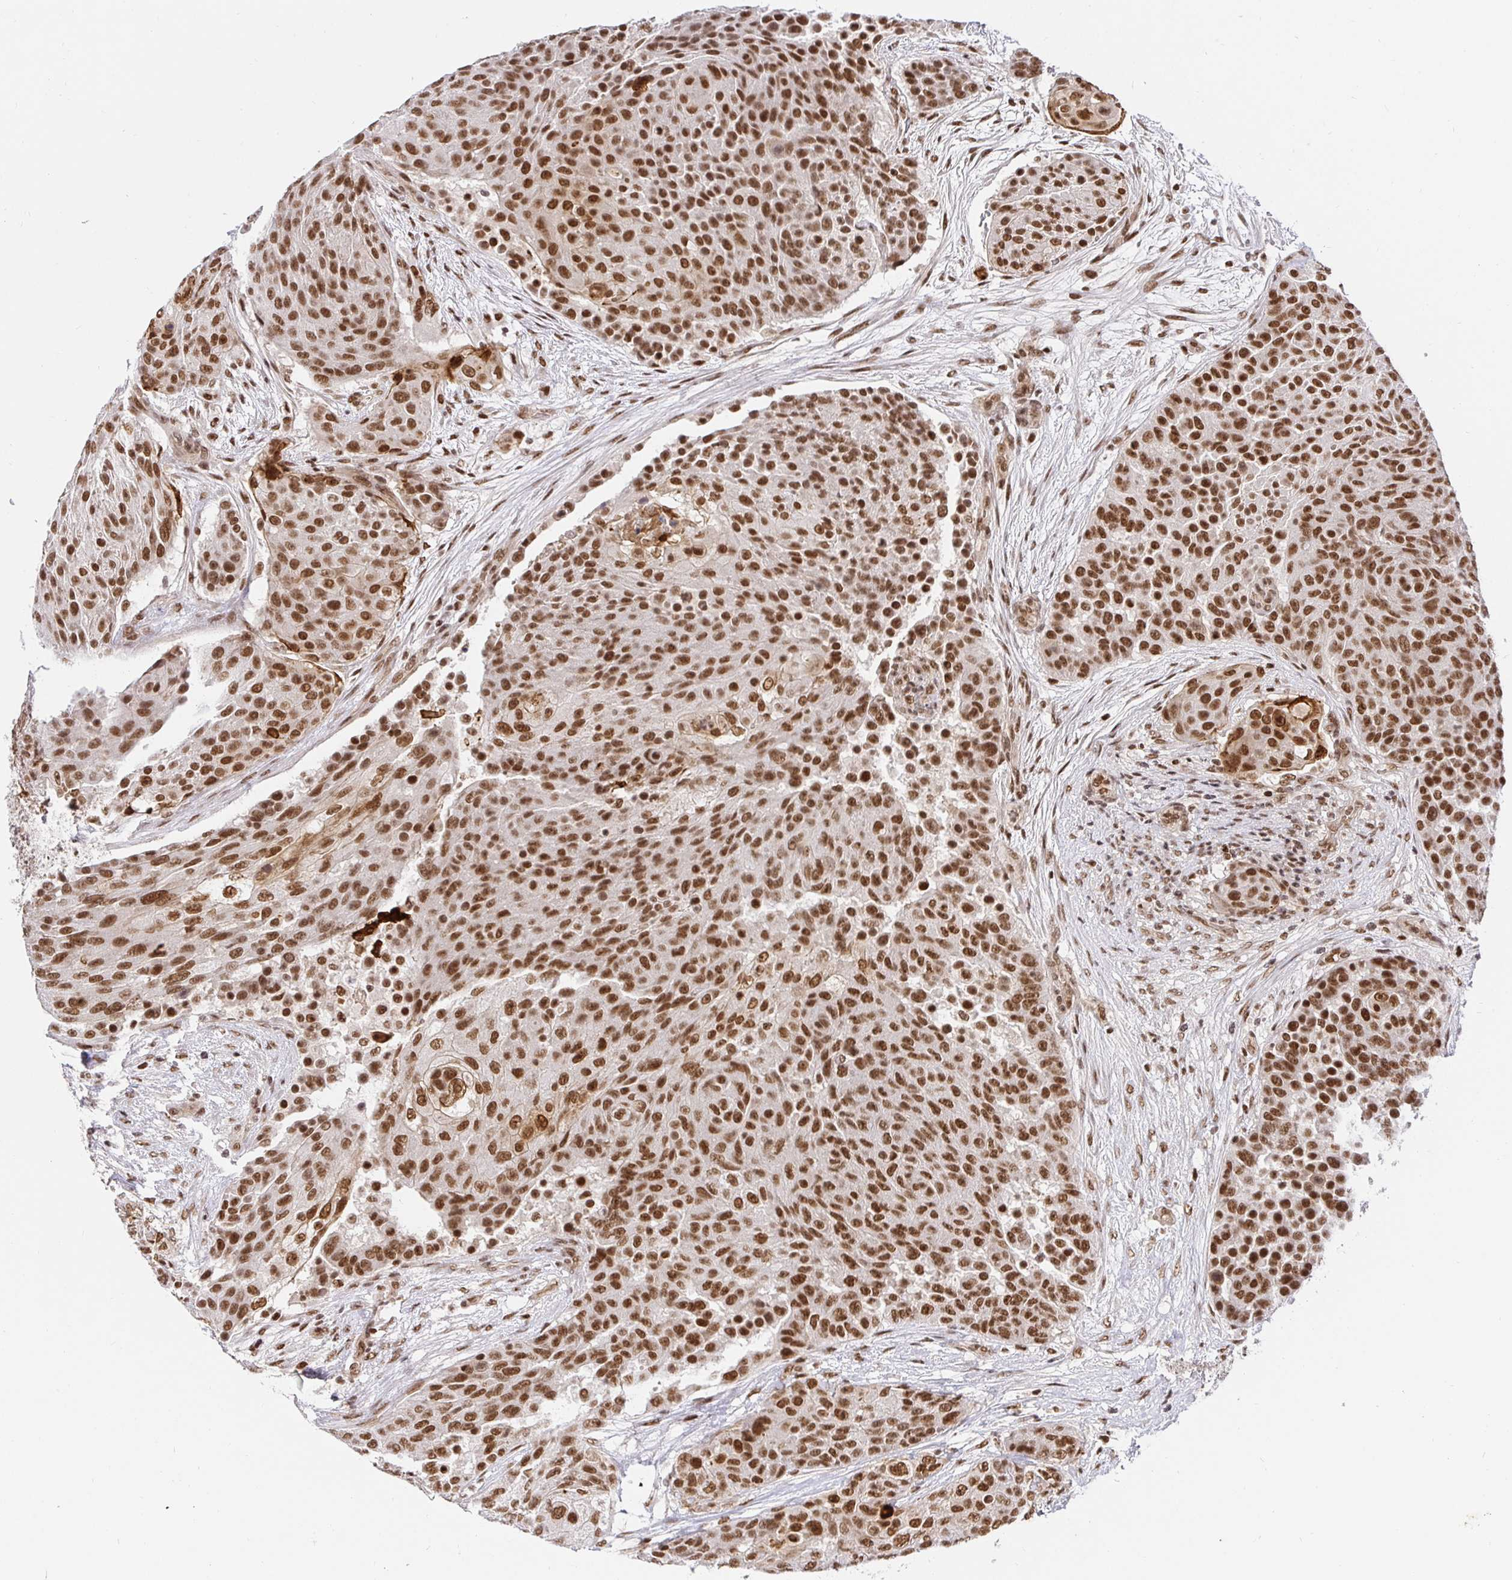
{"staining": {"intensity": "moderate", "quantity": ">75%", "location": "nuclear"}, "tissue": "urothelial cancer", "cell_type": "Tumor cells", "image_type": "cancer", "snomed": [{"axis": "morphology", "description": "Urothelial carcinoma, High grade"}, {"axis": "topography", "description": "Urinary bladder"}], "caption": "High-magnification brightfield microscopy of urothelial cancer stained with DAB (brown) and counterstained with hematoxylin (blue). tumor cells exhibit moderate nuclear positivity is seen in about>75% of cells.", "gene": "USF1", "patient": {"sex": "female", "age": 63}}